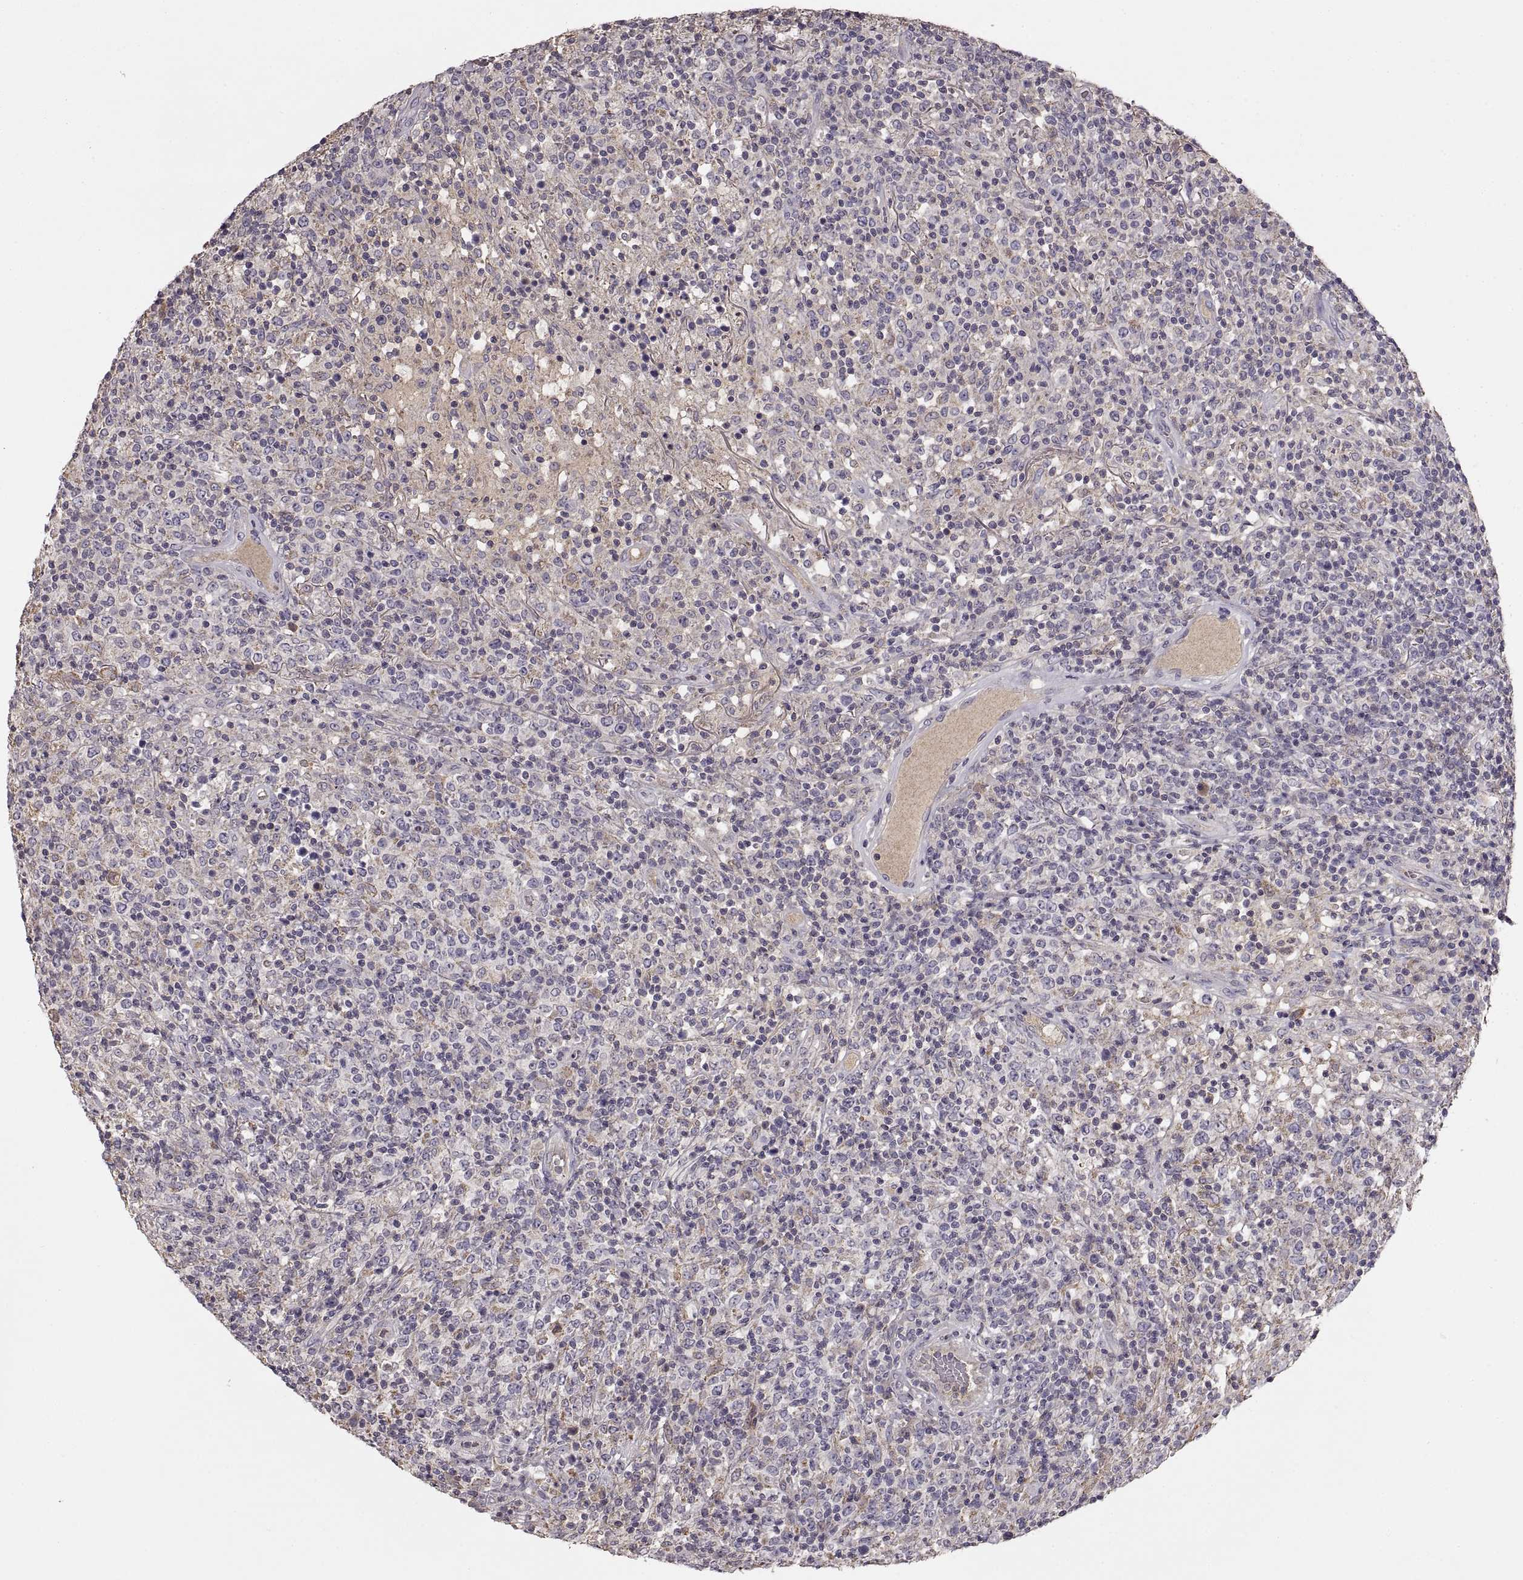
{"staining": {"intensity": "negative", "quantity": "none", "location": "none"}, "tissue": "lymphoma", "cell_type": "Tumor cells", "image_type": "cancer", "snomed": [{"axis": "morphology", "description": "Malignant lymphoma, non-Hodgkin's type, High grade"}, {"axis": "topography", "description": "Lung"}], "caption": "Tumor cells are negative for brown protein staining in high-grade malignant lymphoma, non-Hodgkin's type.", "gene": "ADAM11", "patient": {"sex": "male", "age": 79}}